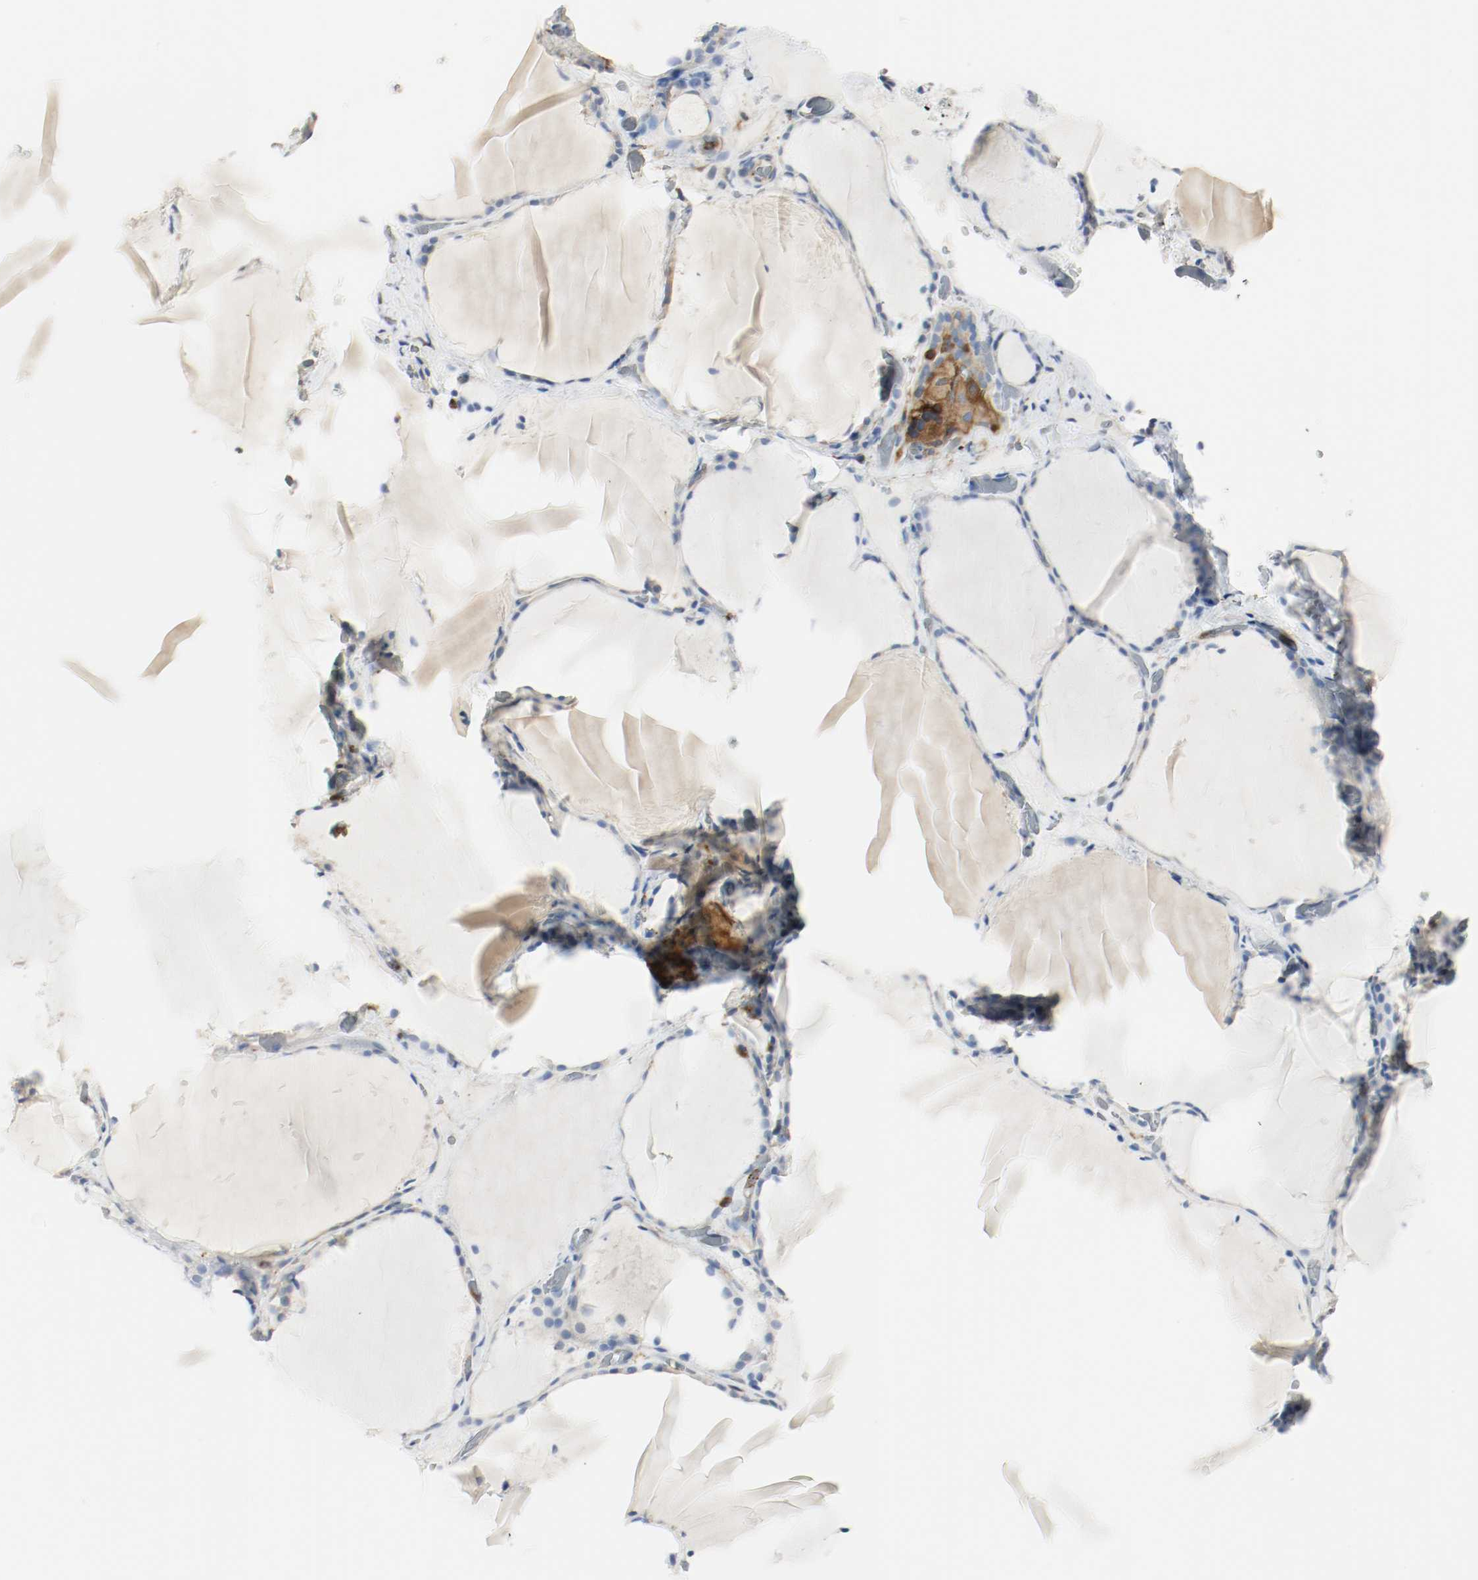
{"staining": {"intensity": "negative", "quantity": "none", "location": "none"}, "tissue": "thyroid gland", "cell_type": "Glandular cells", "image_type": "normal", "snomed": [{"axis": "morphology", "description": "Normal tissue, NOS"}, {"axis": "topography", "description": "Thyroid gland"}], "caption": "Human thyroid gland stained for a protein using IHC reveals no staining in glandular cells.", "gene": "ARPC1B", "patient": {"sex": "female", "age": 22}}